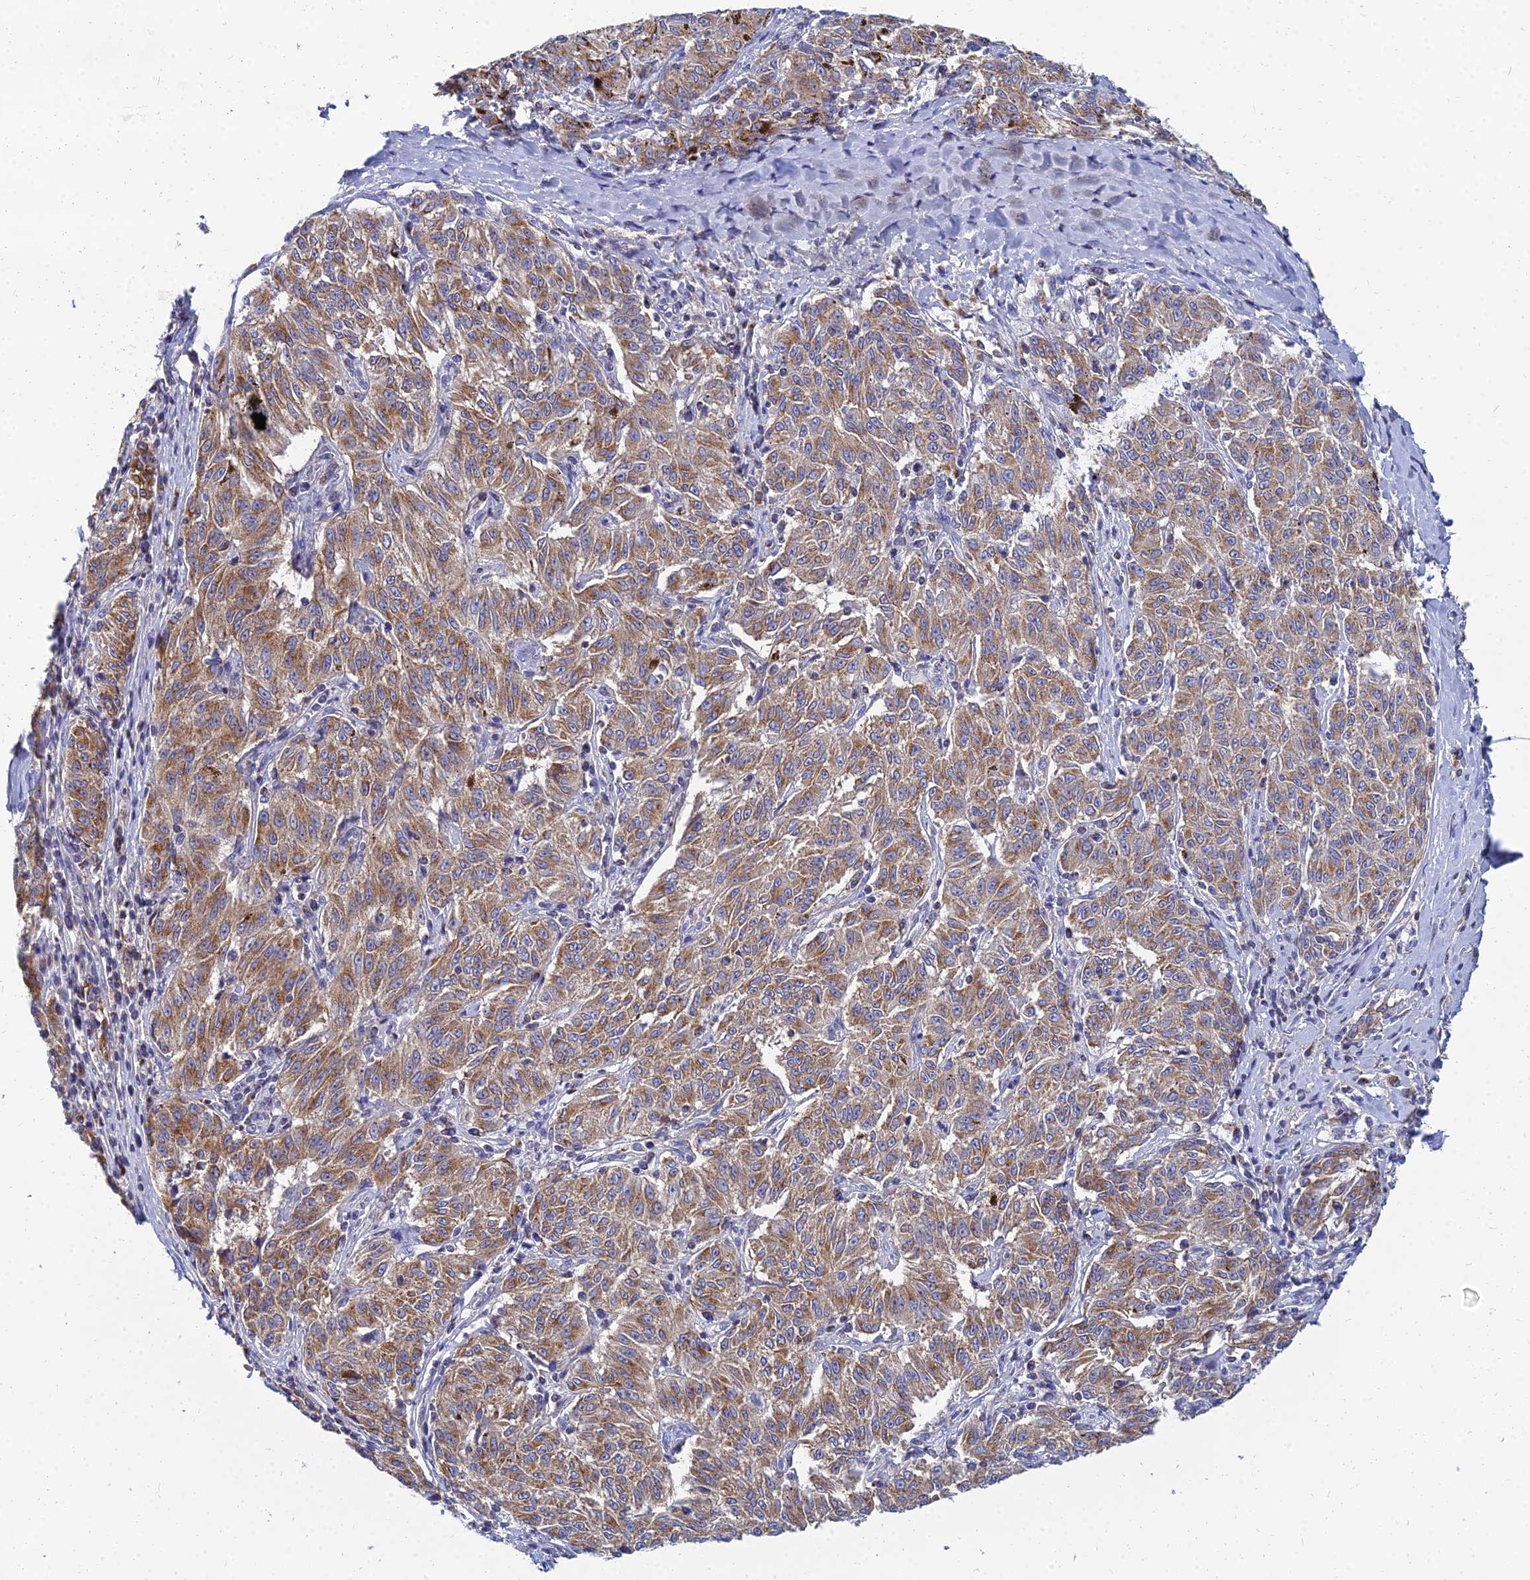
{"staining": {"intensity": "moderate", "quantity": "25%-75%", "location": "cytoplasmic/membranous"}, "tissue": "melanoma", "cell_type": "Tumor cells", "image_type": "cancer", "snomed": [{"axis": "morphology", "description": "Malignant melanoma, NOS"}, {"axis": "topography", "description": "Skin"}], "caption": "Melanoma stained for a protein (brown) shows moderate cytoplasmic/membranous positive expression in about 25%-75% of tumor cells.", "gene": "NPY", "patient": {"sex": "female", "age": 72}}